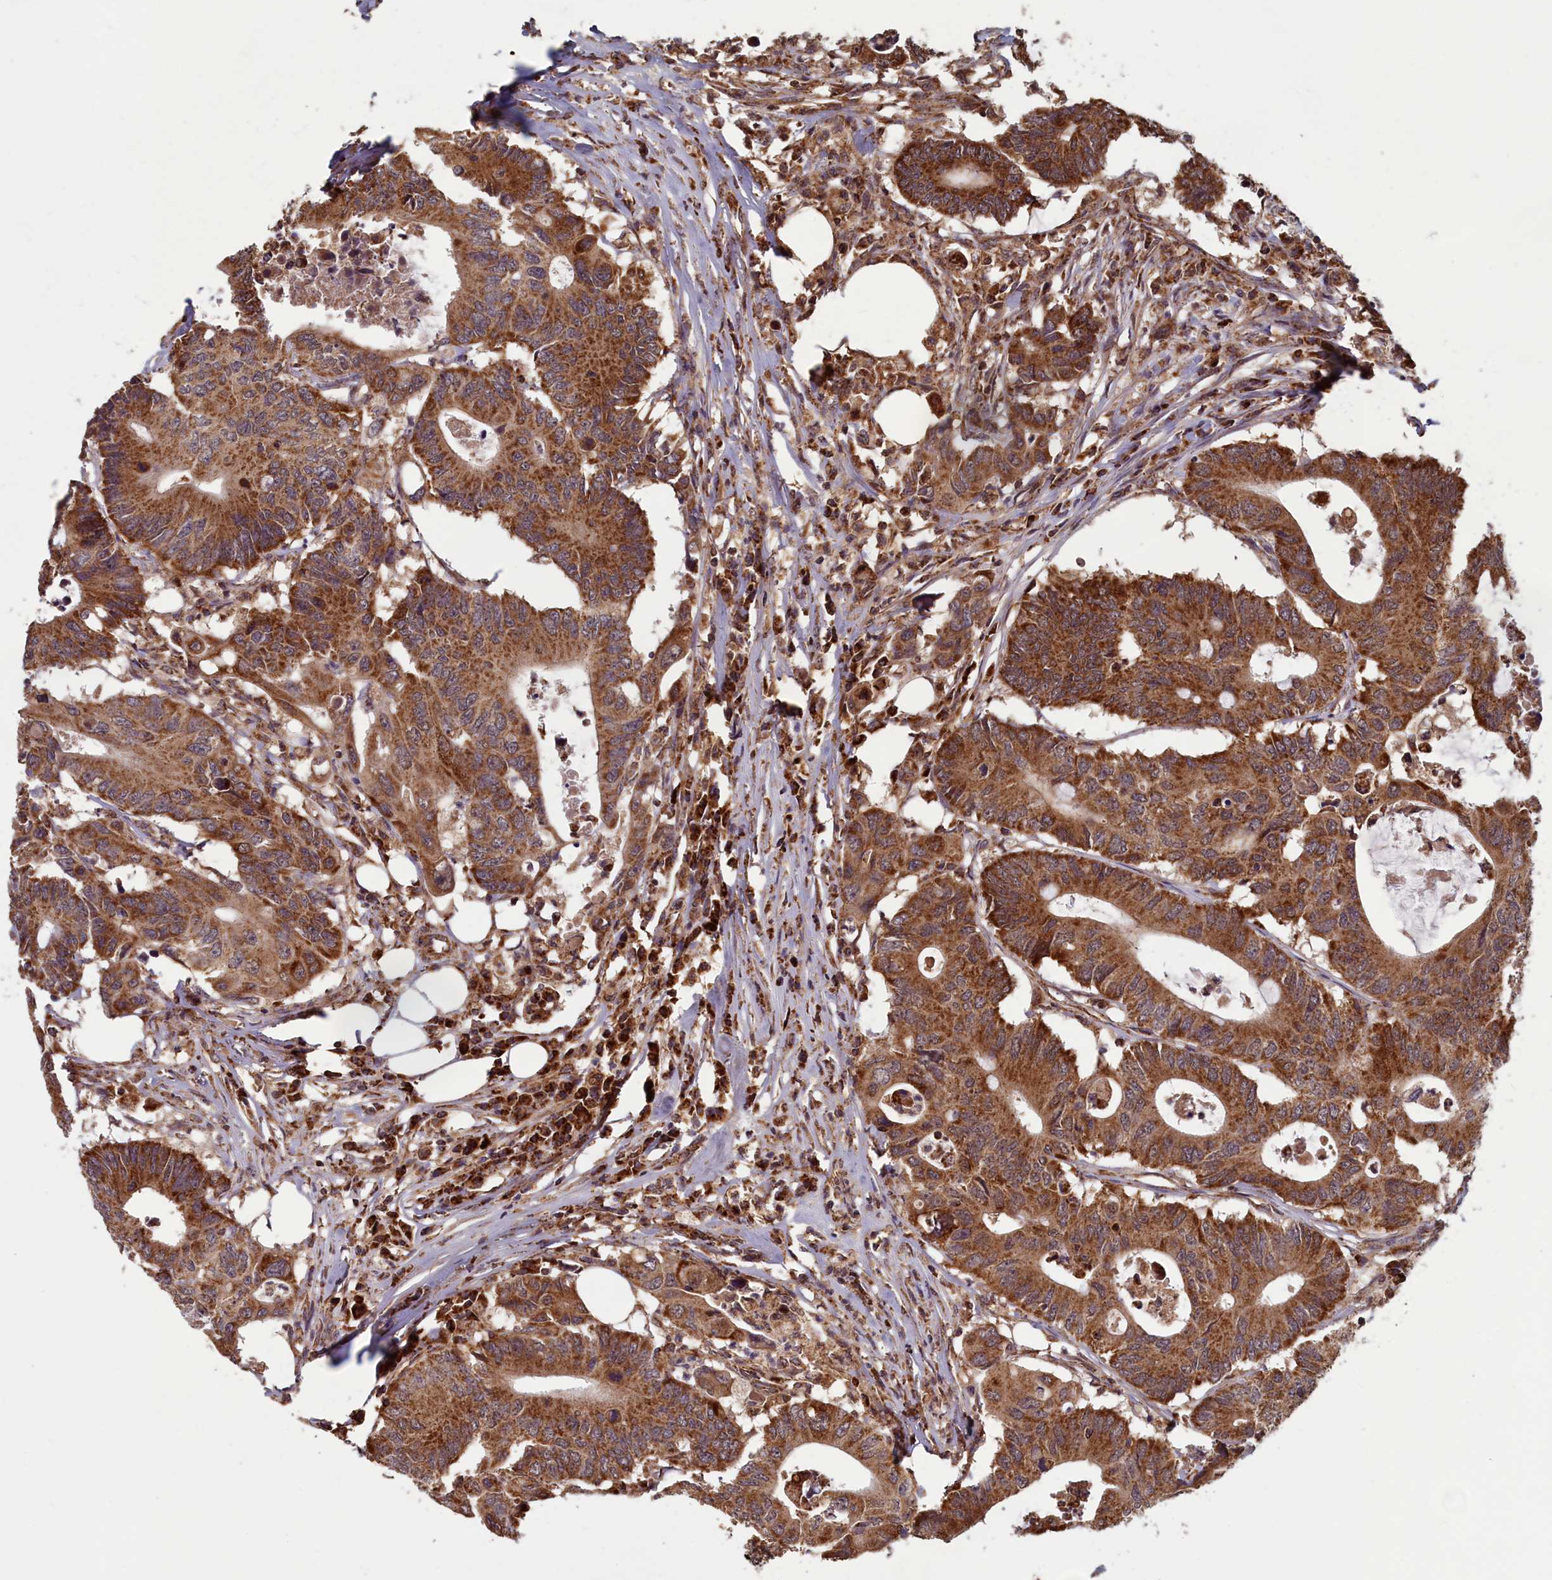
{"staining": {"intensity": "strong", "quantity": ">75%", "location": "cytoplasmic/membranous"}, "tissue": "colorectal cancer", "cell_type": "Tumor cells", "image_type": "cancer", "snomed": [{"axis": "morphology", "description": "Adenocarcinoma, NOS"}, {"axis": "topography", "description": "Colon"}], "caption": "A high-resolution image shows immunohistochemistry (IHC) staining of colorectal cancer, which displays strong cytoplasmic/membranous staining in approximately >75% of tumor cells.", "gene": "CCDC15", "patient": {"sex": "male", "age": 71}}